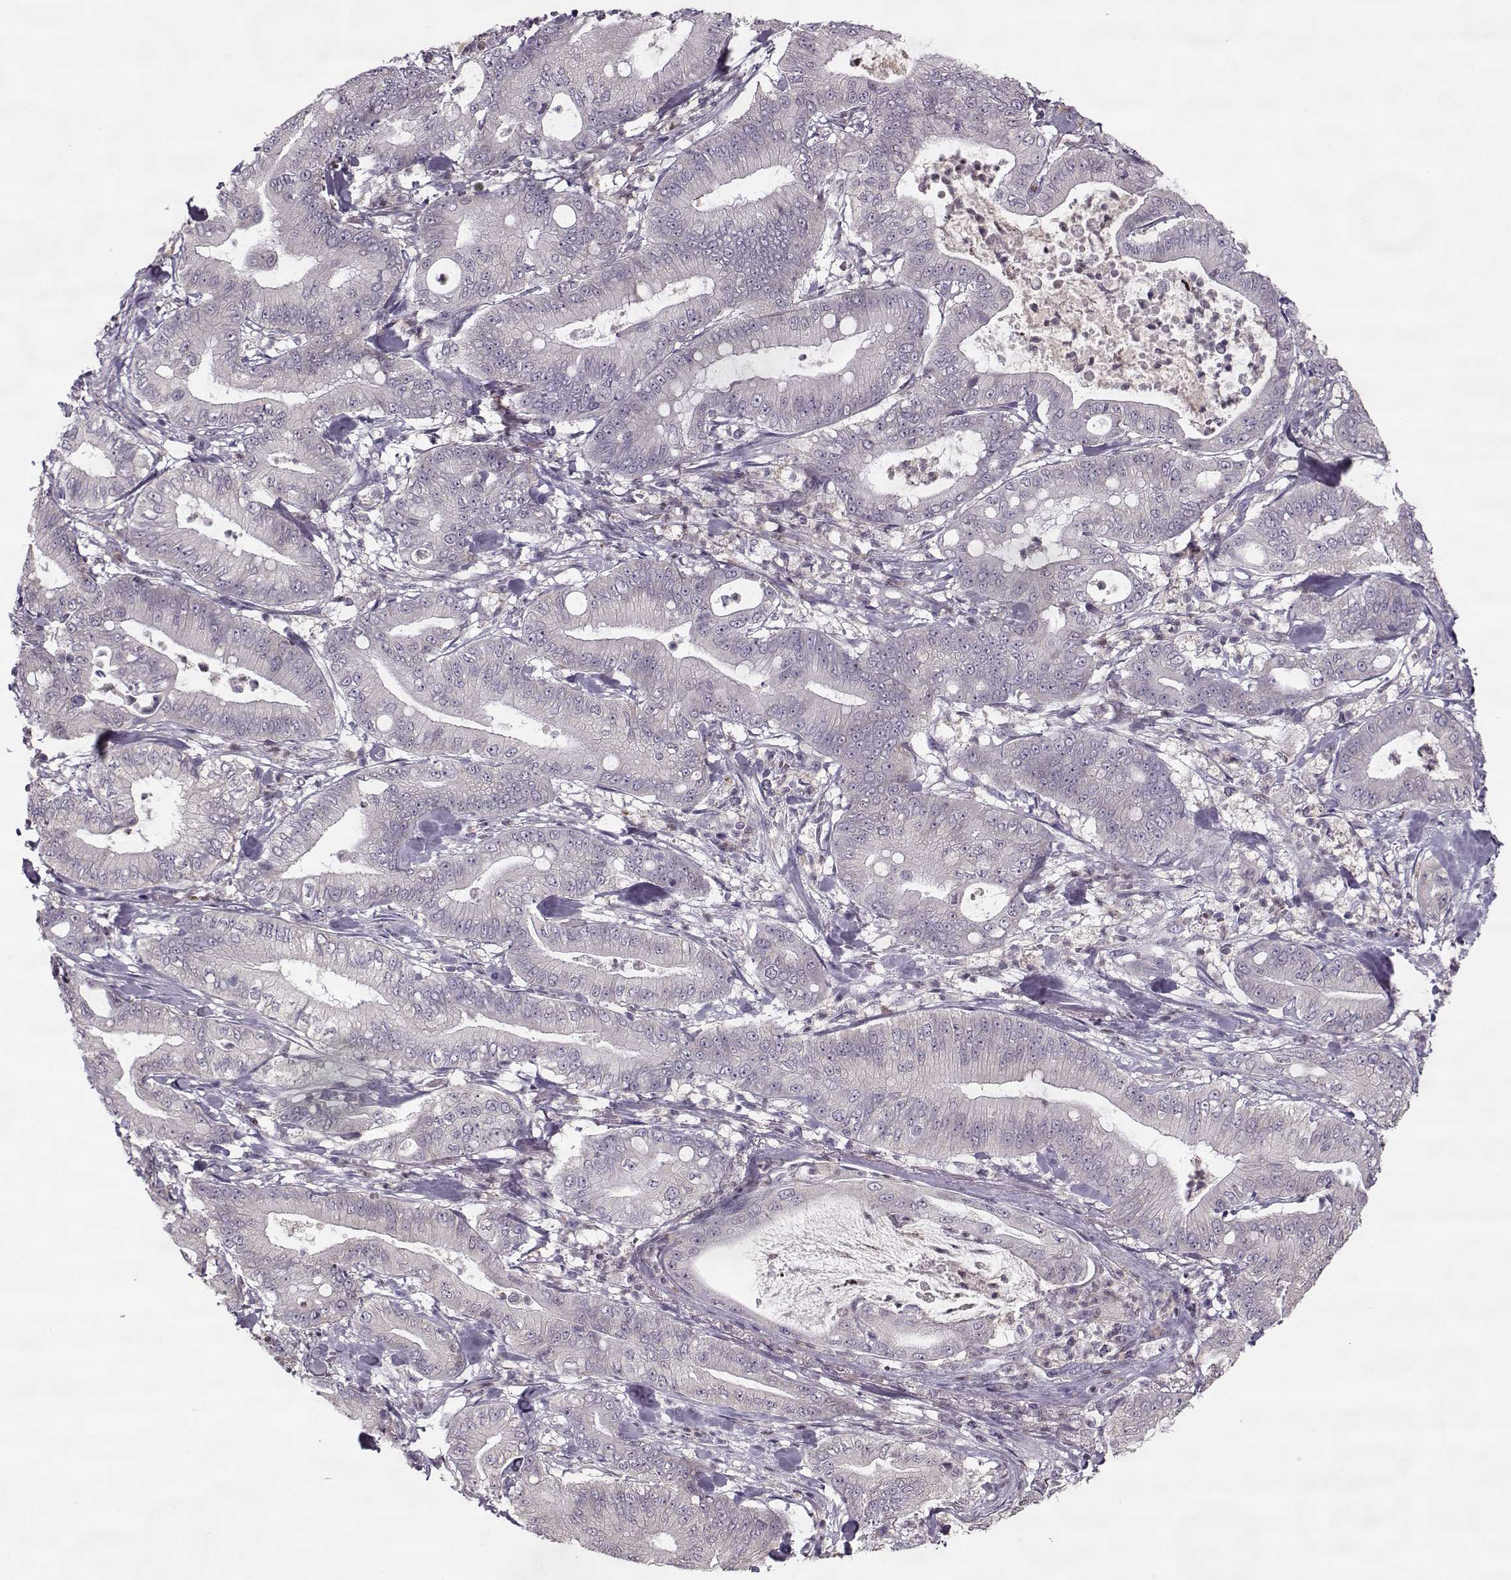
{"staining": {"intensity": "negative", "quantity": "none", "location": "none"}, "tissue": "pancreatic cancer", "cell_type": "Tumor cells", "image_type": "cancer", "snomed": [{"axis": "morphology", "description": "Adenocarcinoma, NOS"}, {"axis": "topography", "description": "Pancreas"}], "caption": "Pancreatic adenocarcinoma was stained to show a protein in brown. There is no significant staining in tumor cells.", "gene": "ACOT11", "patient": {"sex": "male", "age": 71}}